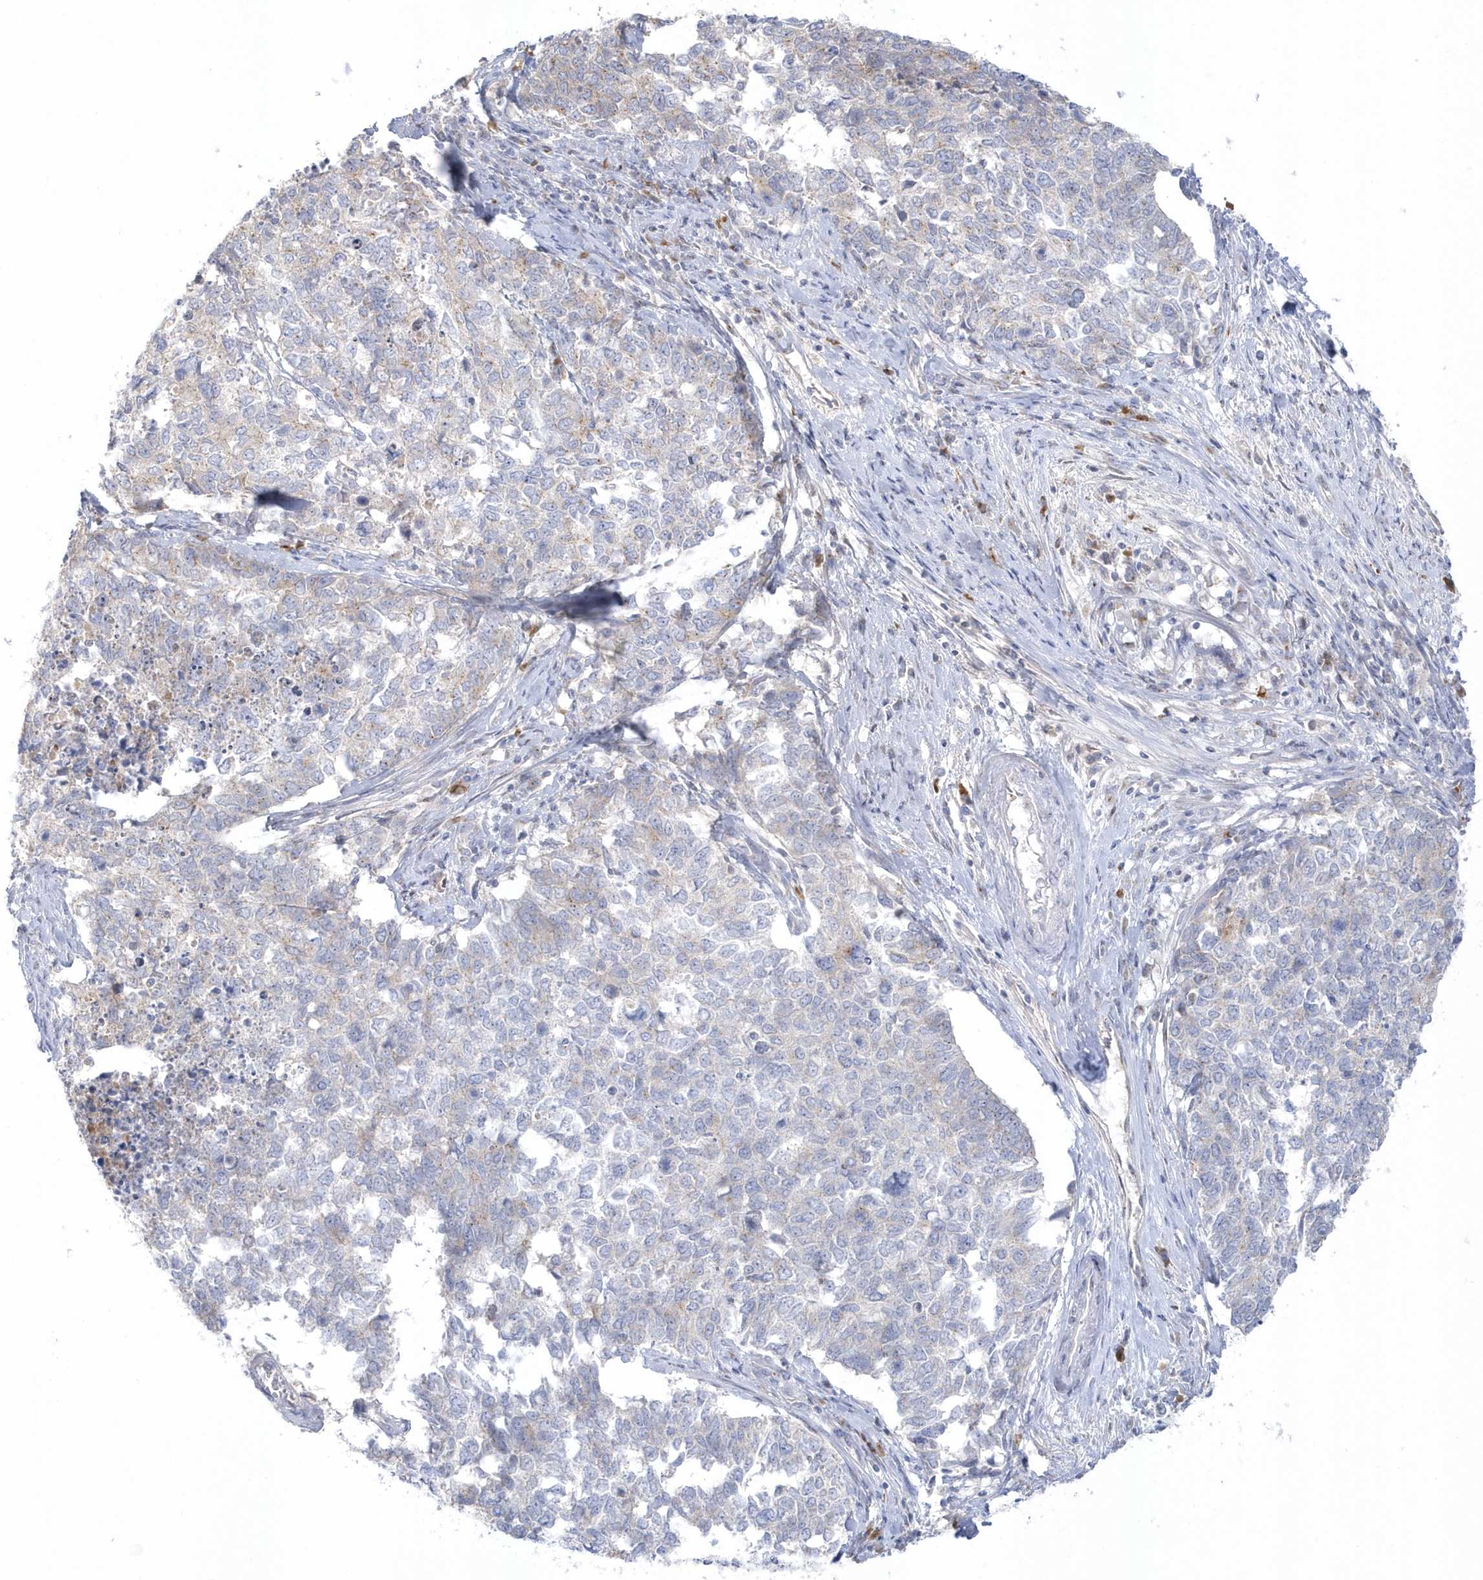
{"staining": {"intensity": "negative", "quantity": "none", "location": "none"}, "tissue": "cervical cancer", "cell_type": "Tumor cells", "image_type": "cancer", "snomed": [{"axis": "morphology", "description": "Squamous cell carcinoma, NOS"}, {"axis": "topography", "description": "Cervix"}], "caption": "The image reveals no staining of tumor cells in cervical cancer.", "gene": "SEMA3D", "patient": {"sex": "female", "age": 63}}